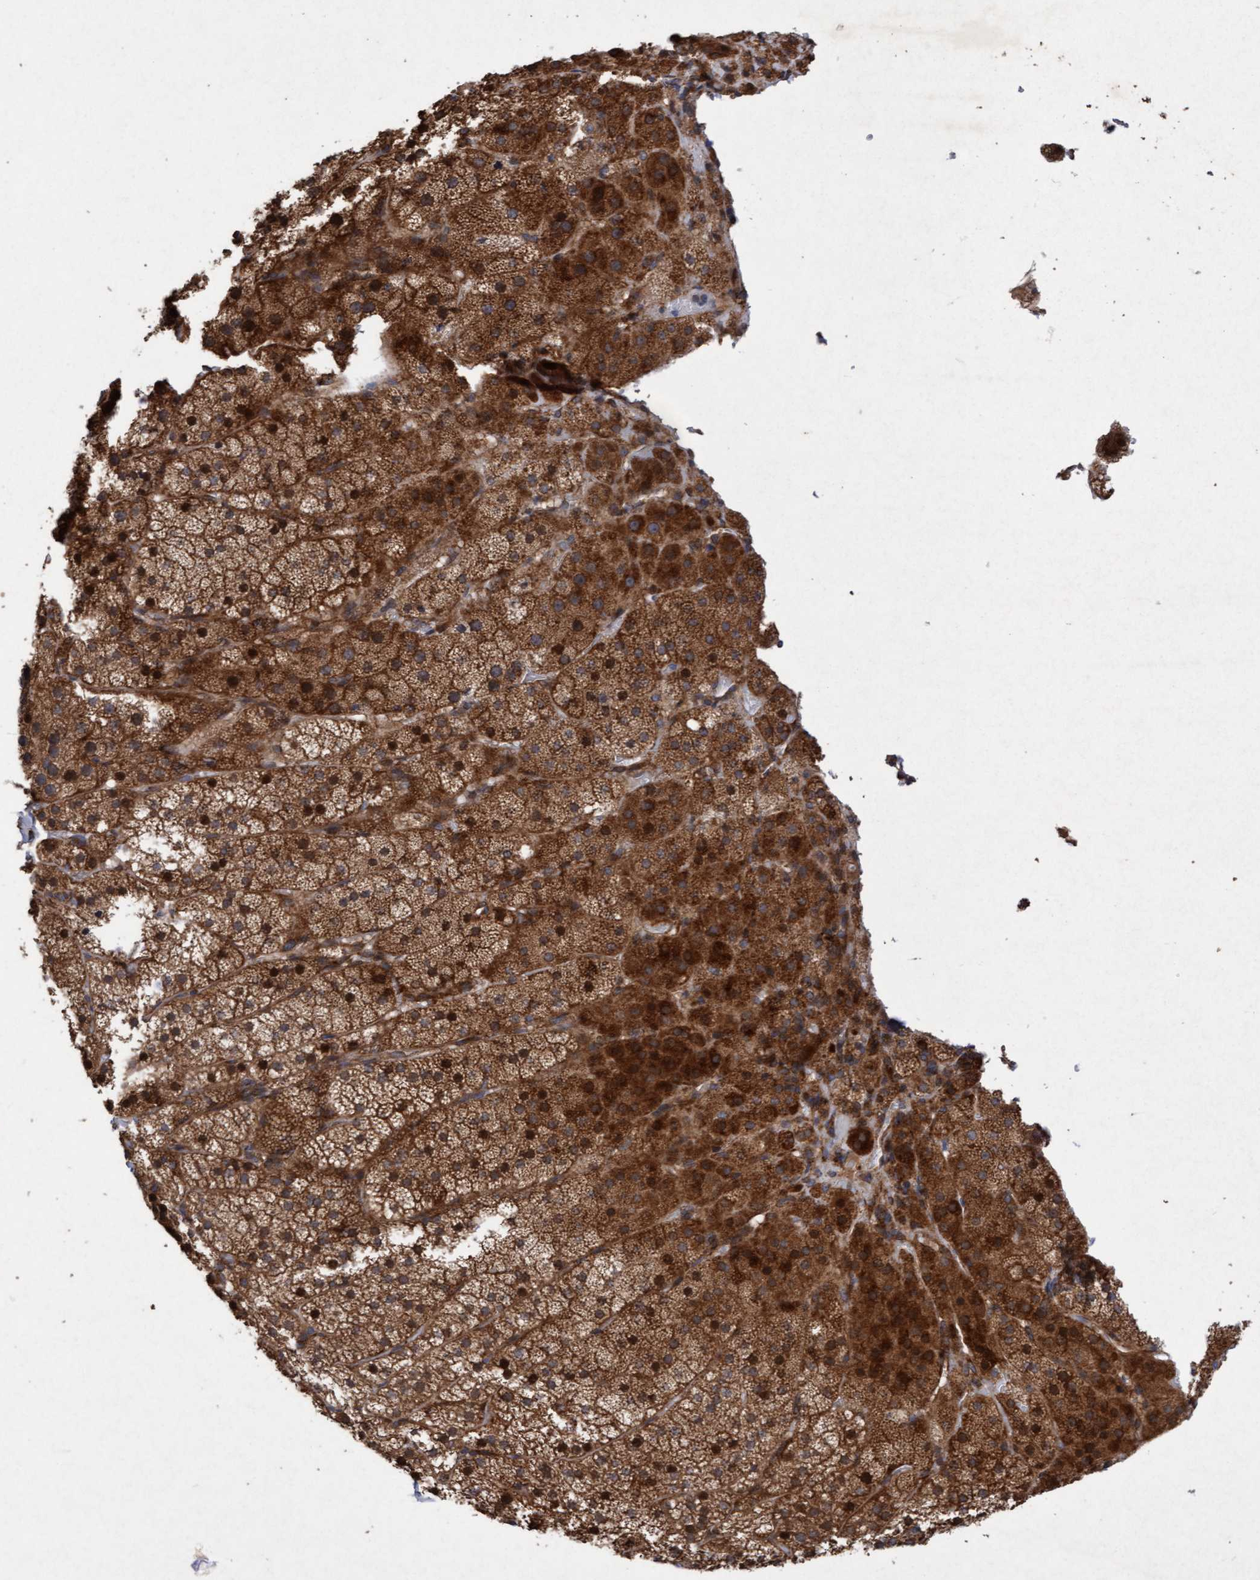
{"staining": {"intensity": "strong", "quantity": ">75%", "location": "cytoplasmic/membranous,nuclear"}, "tissue": "adrenal gland", "cell_type": "Glandular cells", "image_type": "normal", "snomed": [{"axis": "morphology", "description": "Normal tissue, NOS"}, {"axis": "topography", "description": "Adrenal gland"}], "caption": "Brown immunohistochemical staining in benign adrenal gland reveals strong cytoplasmic/membranous,nuclear staining in approximately >75% of glandular cells. The staining is performed using DAB (3,3'-diaminobenzidine) brown chromogen to label protein expression. The nuclei are counter-stained blue using hematoxylin.", "gene": "ELP5", "patient": {"sex": "female", "age": 44}}